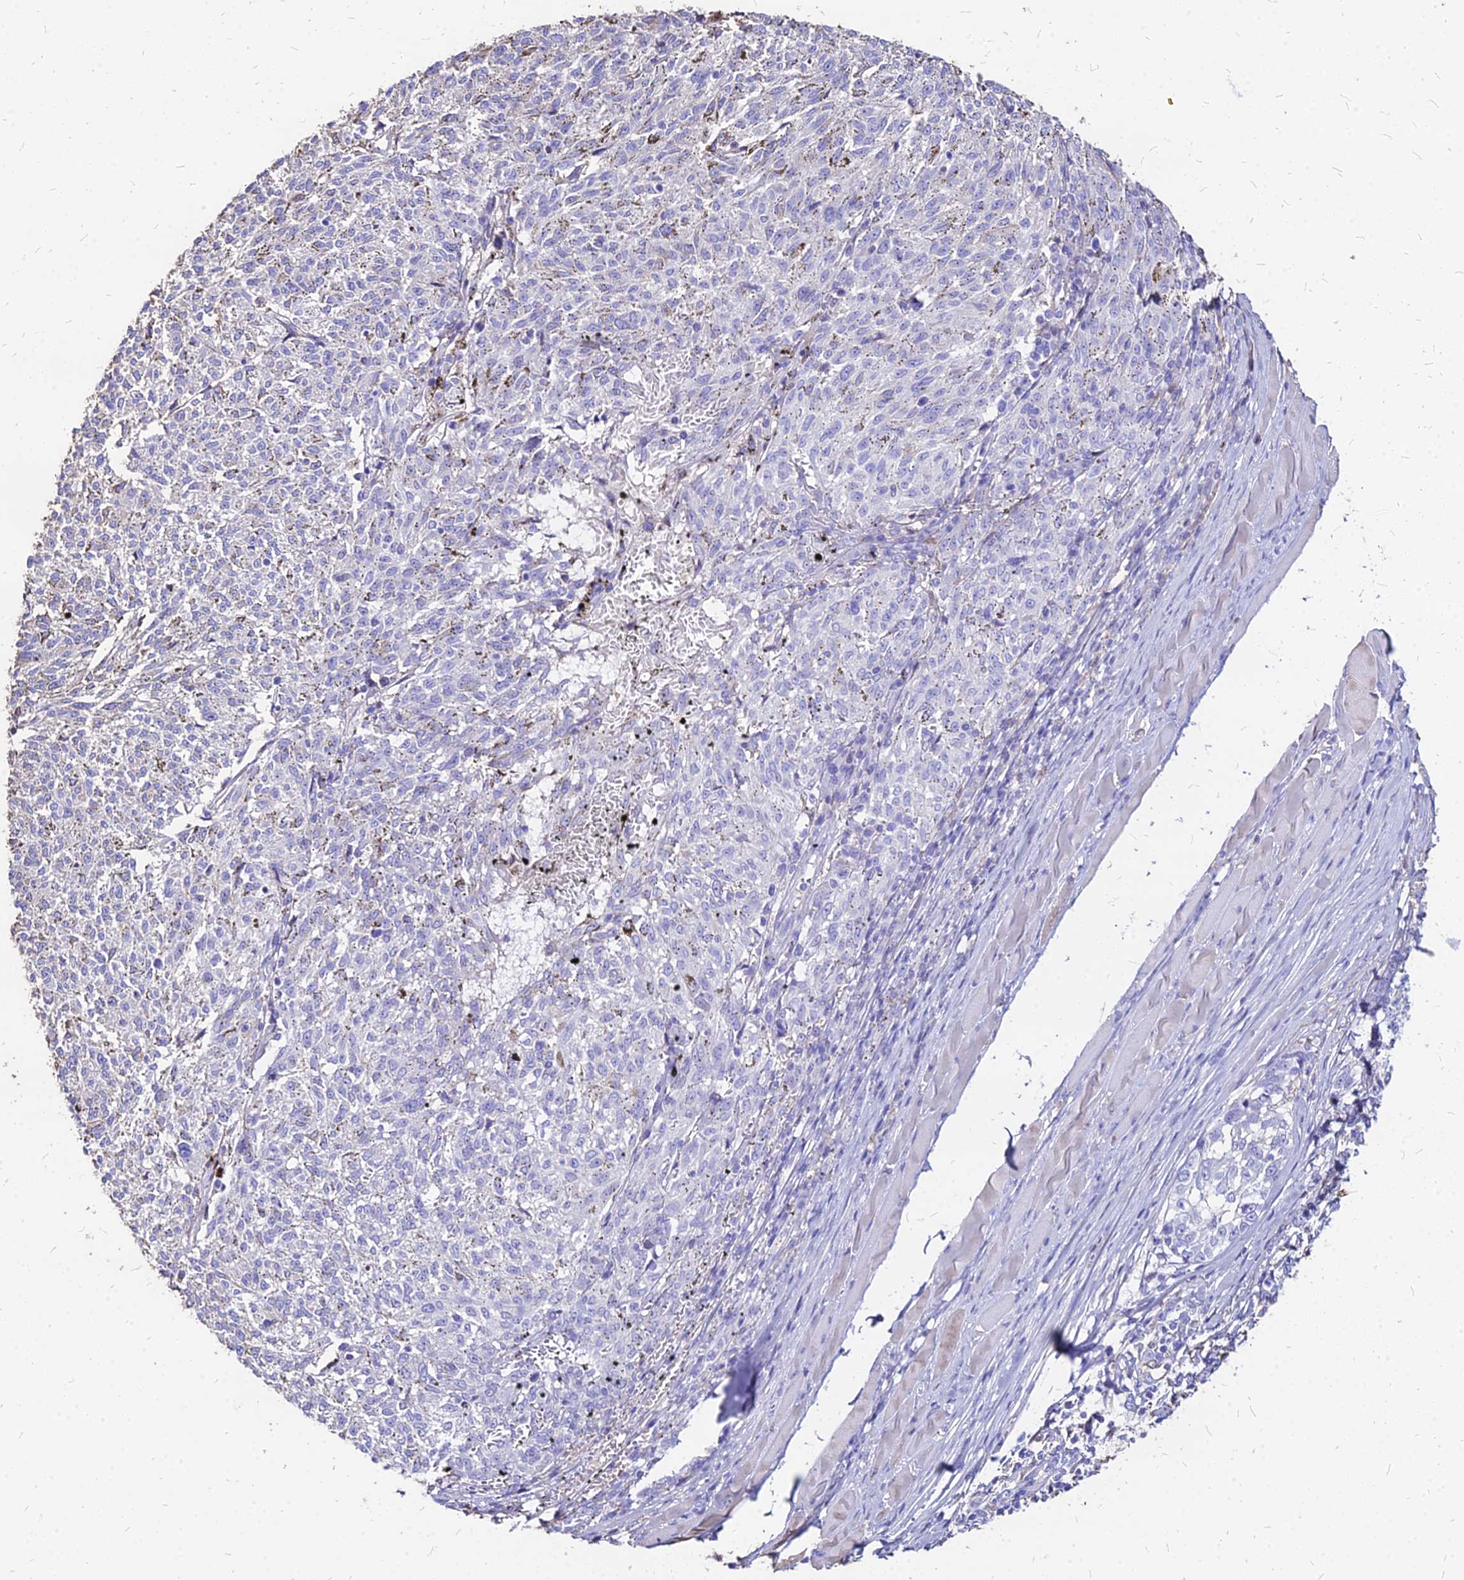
{"staining": {"intensity": "negative", "quantity": "none", "location": "none"}, "tissue": "melanoma", "cell_type": "Tumor cells", "image_type": "cancer", "snomed": [{"axis": "morphology", "description": "Malignant melanoma, NOS"}, {"axis": "topography", "description": "Skin"}], "caption": "Tumor cells show no significant protein positivity in melanoma.", "gene": "NME5", "patient": {"sex": "female", "age": 72}}